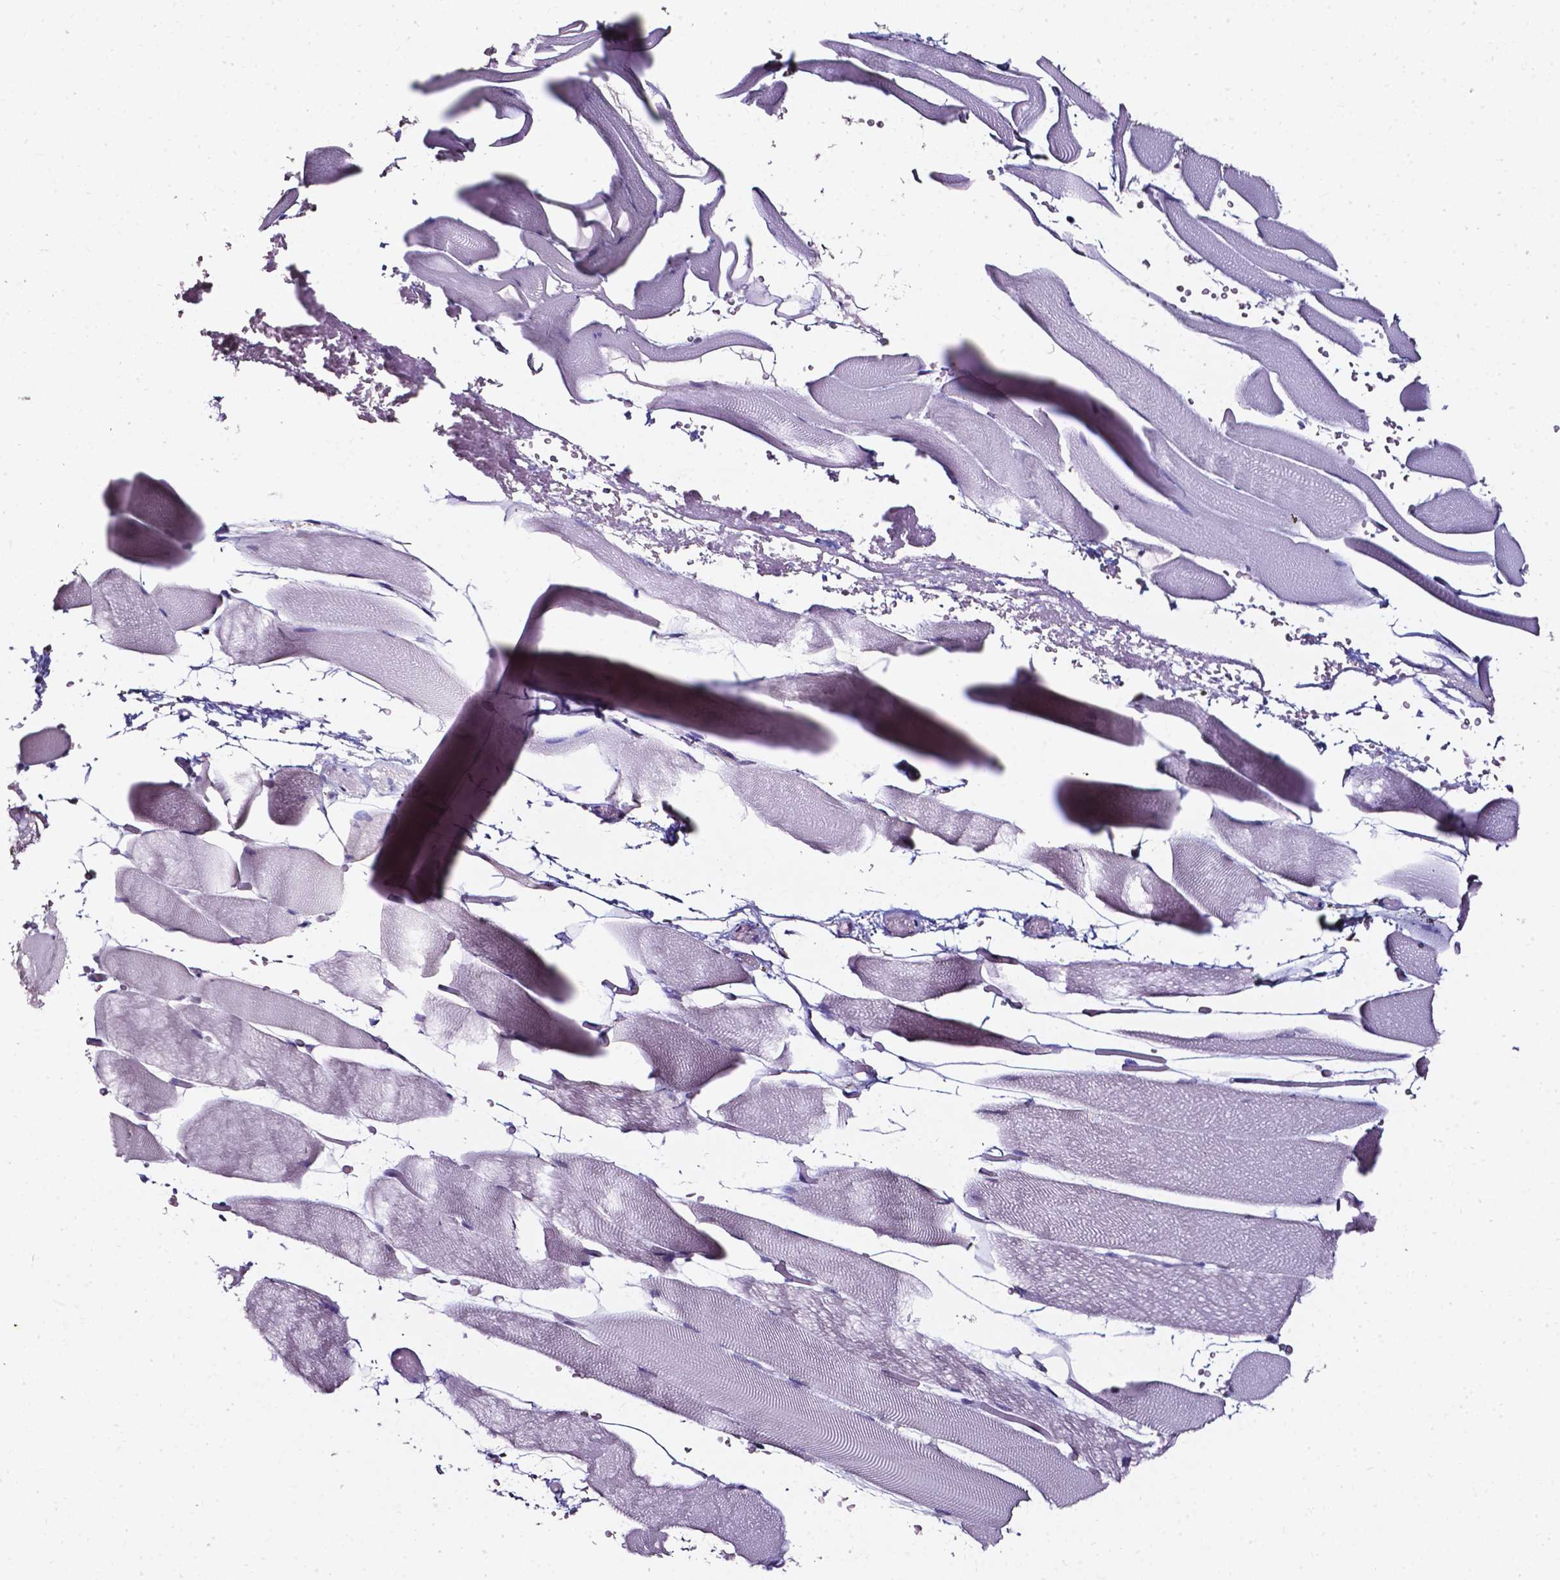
{"staining": {"intensity": "negative", "quantity": "none", "location": "none"}, "tissue": "skeletal muscle", "cell_type": "Myocytes", "image_type": "normal", "snomed": [{"axis": "morphology", "description": "Normal tissue, NOS"}, {"axis": "topography", "description": "Skeletal muscle"}], "caption": "Immunohistochemistry (IHC) micrograph of normal skeletal muscle: skeletal muscle stained with DAB exhibits no significant protein positivity in myocytes.", "gene": "DEFA5", "patient": {"sex": "female", "age": 37}}